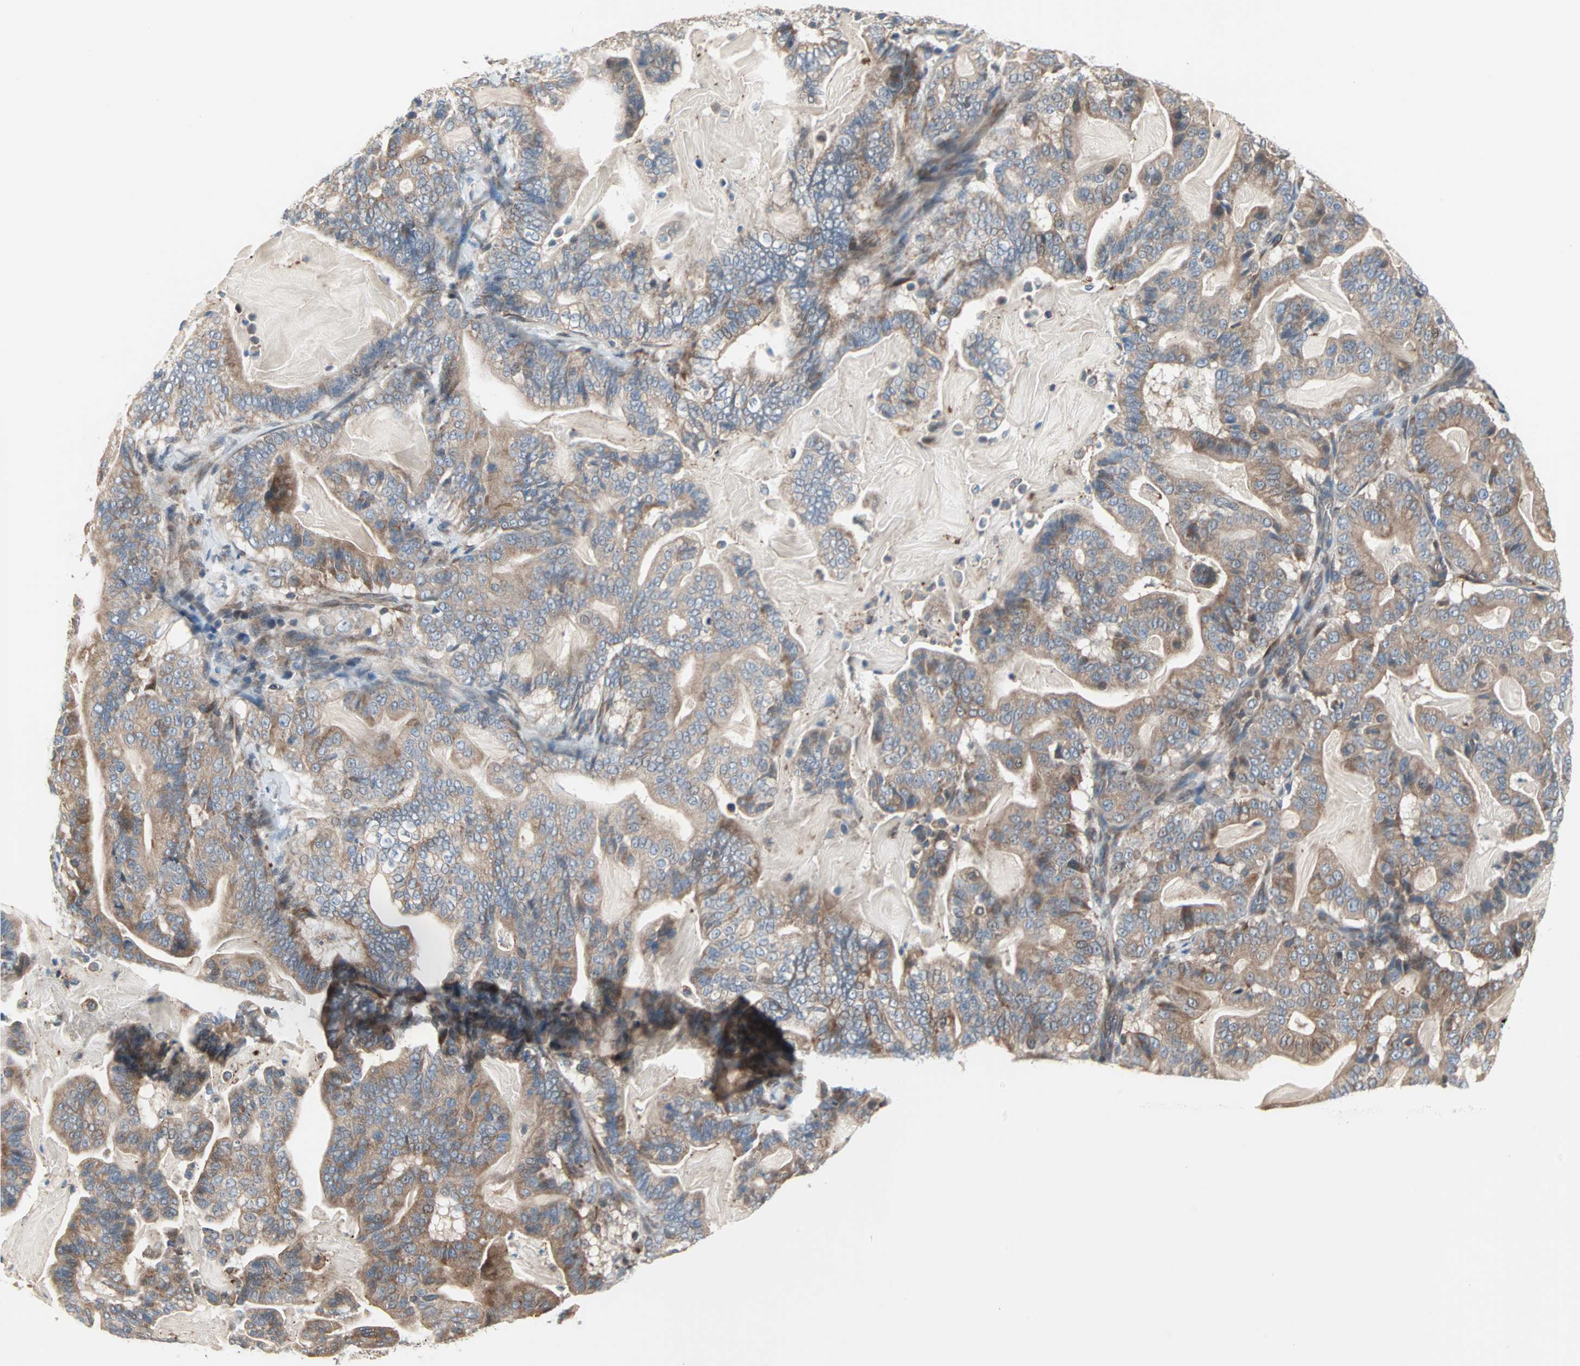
{"staining": {"intensity": "moderate", "quantity": ">75%", "location": "cytoplasmic/membranous"}, "tissue": "pancreatic cancer", "cell_type": "Tumor cells", "image_type": "cancer", "snomed": [{"axis": "morphology", "description": "Adenocarcinoma, NOS"}, {"axis": "topography", "description": "Pancreas"}], "caption": "Protein expression by IHC reveals moderate cytoplasmic/membranous positivity in approximately >75% of tumor cells in adenocarcinoma (pancreatic).", "gene": "SAR1A", "patient": {"sex": "male", "age": 63}}